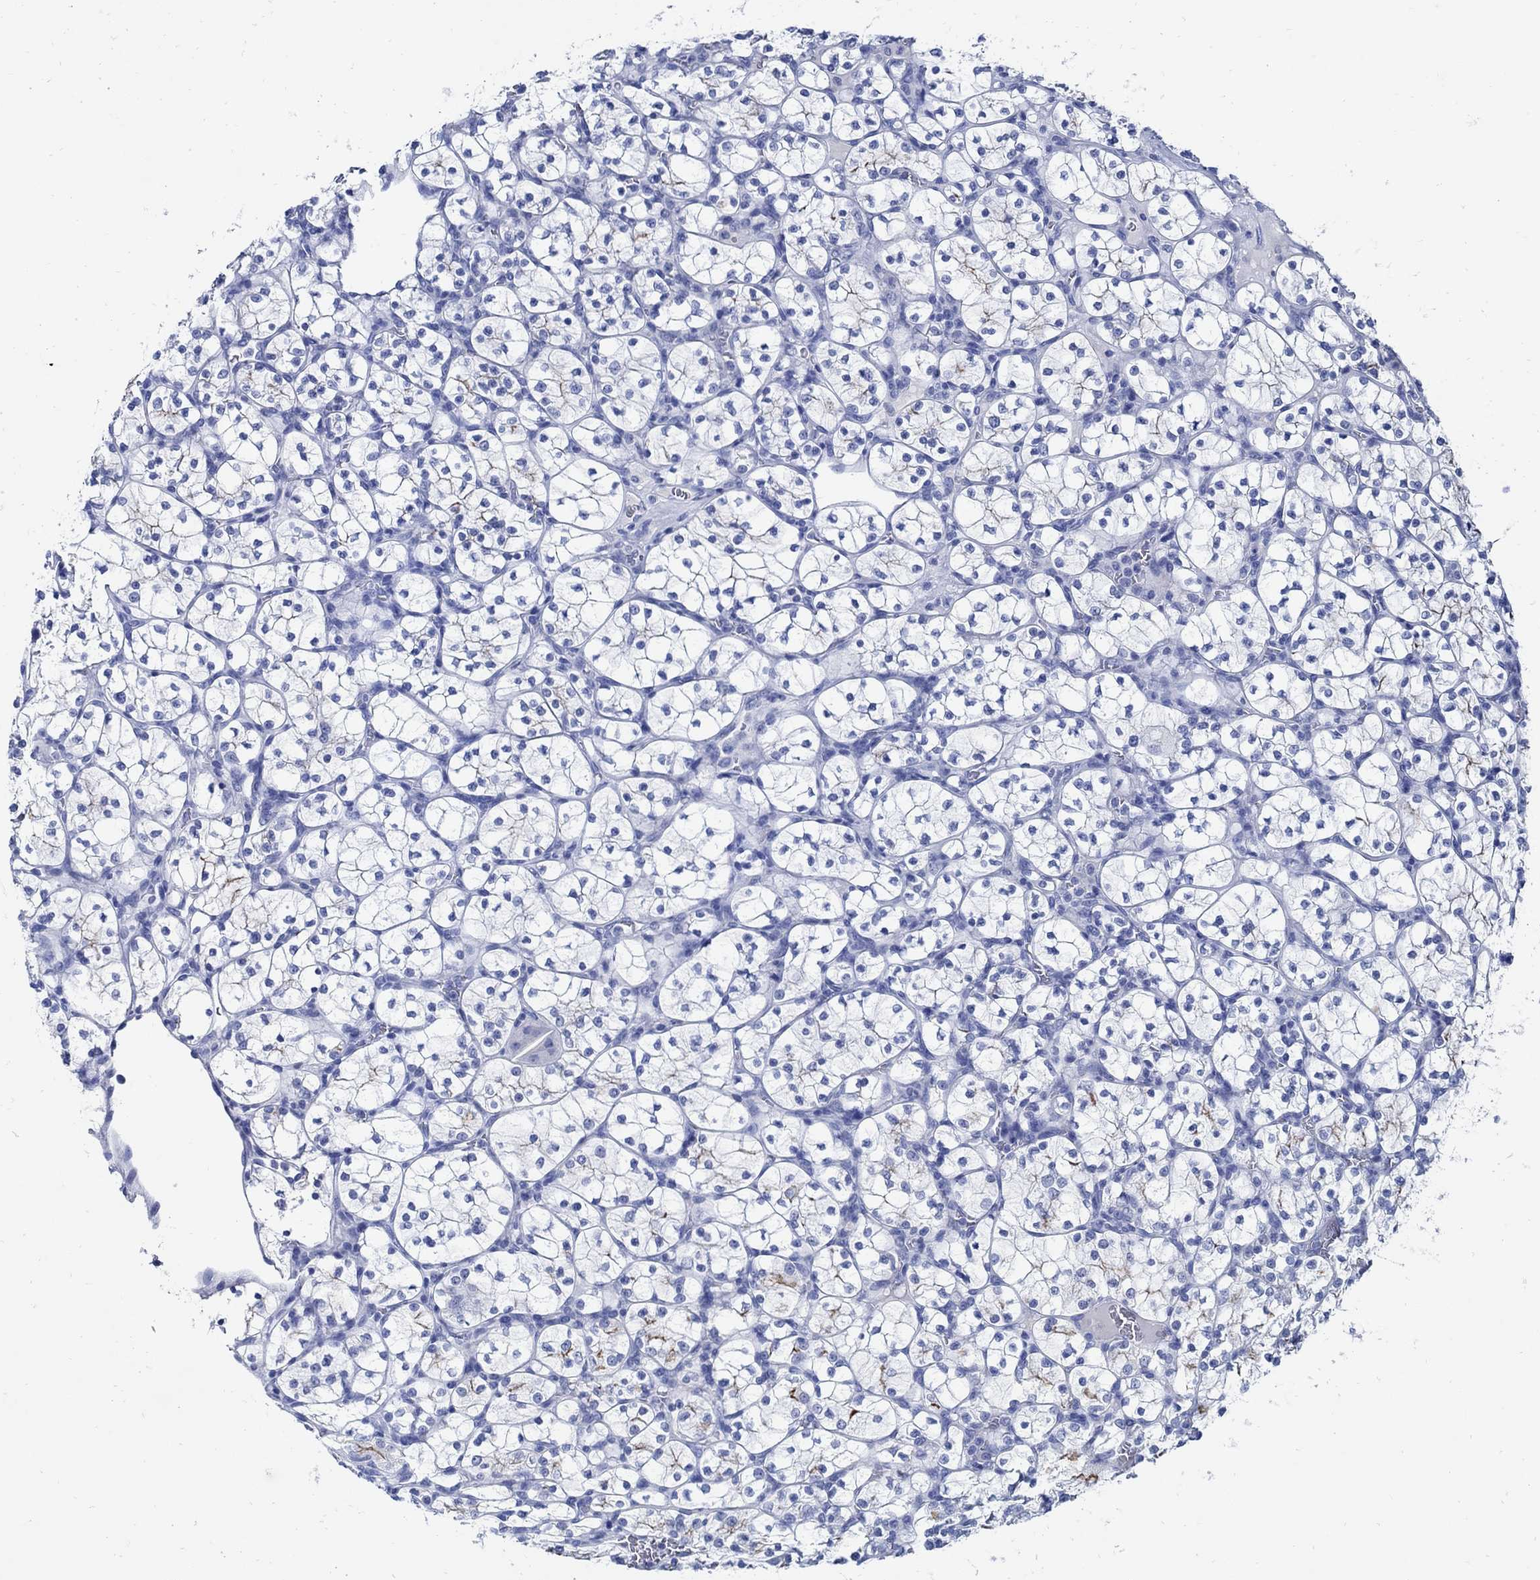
{"staining": {"intensity": "strong", "quantity": "<25%", "location": "cytoplasmic/membranous"}, "tissue": "renal cancer", "cell_type": "Tumor cells", "image_type": "cancer", "snomed": [{"axis": "morphology", "description": "Adenocarcinoma, NOS"}, {"axis": "topography", "description": "Kidney"}], "caption": "A medium amount of strong cytoplasmic/membranous expression is seen in about <25% of tumor cells in renal cancer tissue. Nuclei are stained in blue.", "gene": "PAX9", "patient": {"sex": "female", "age": 89}}